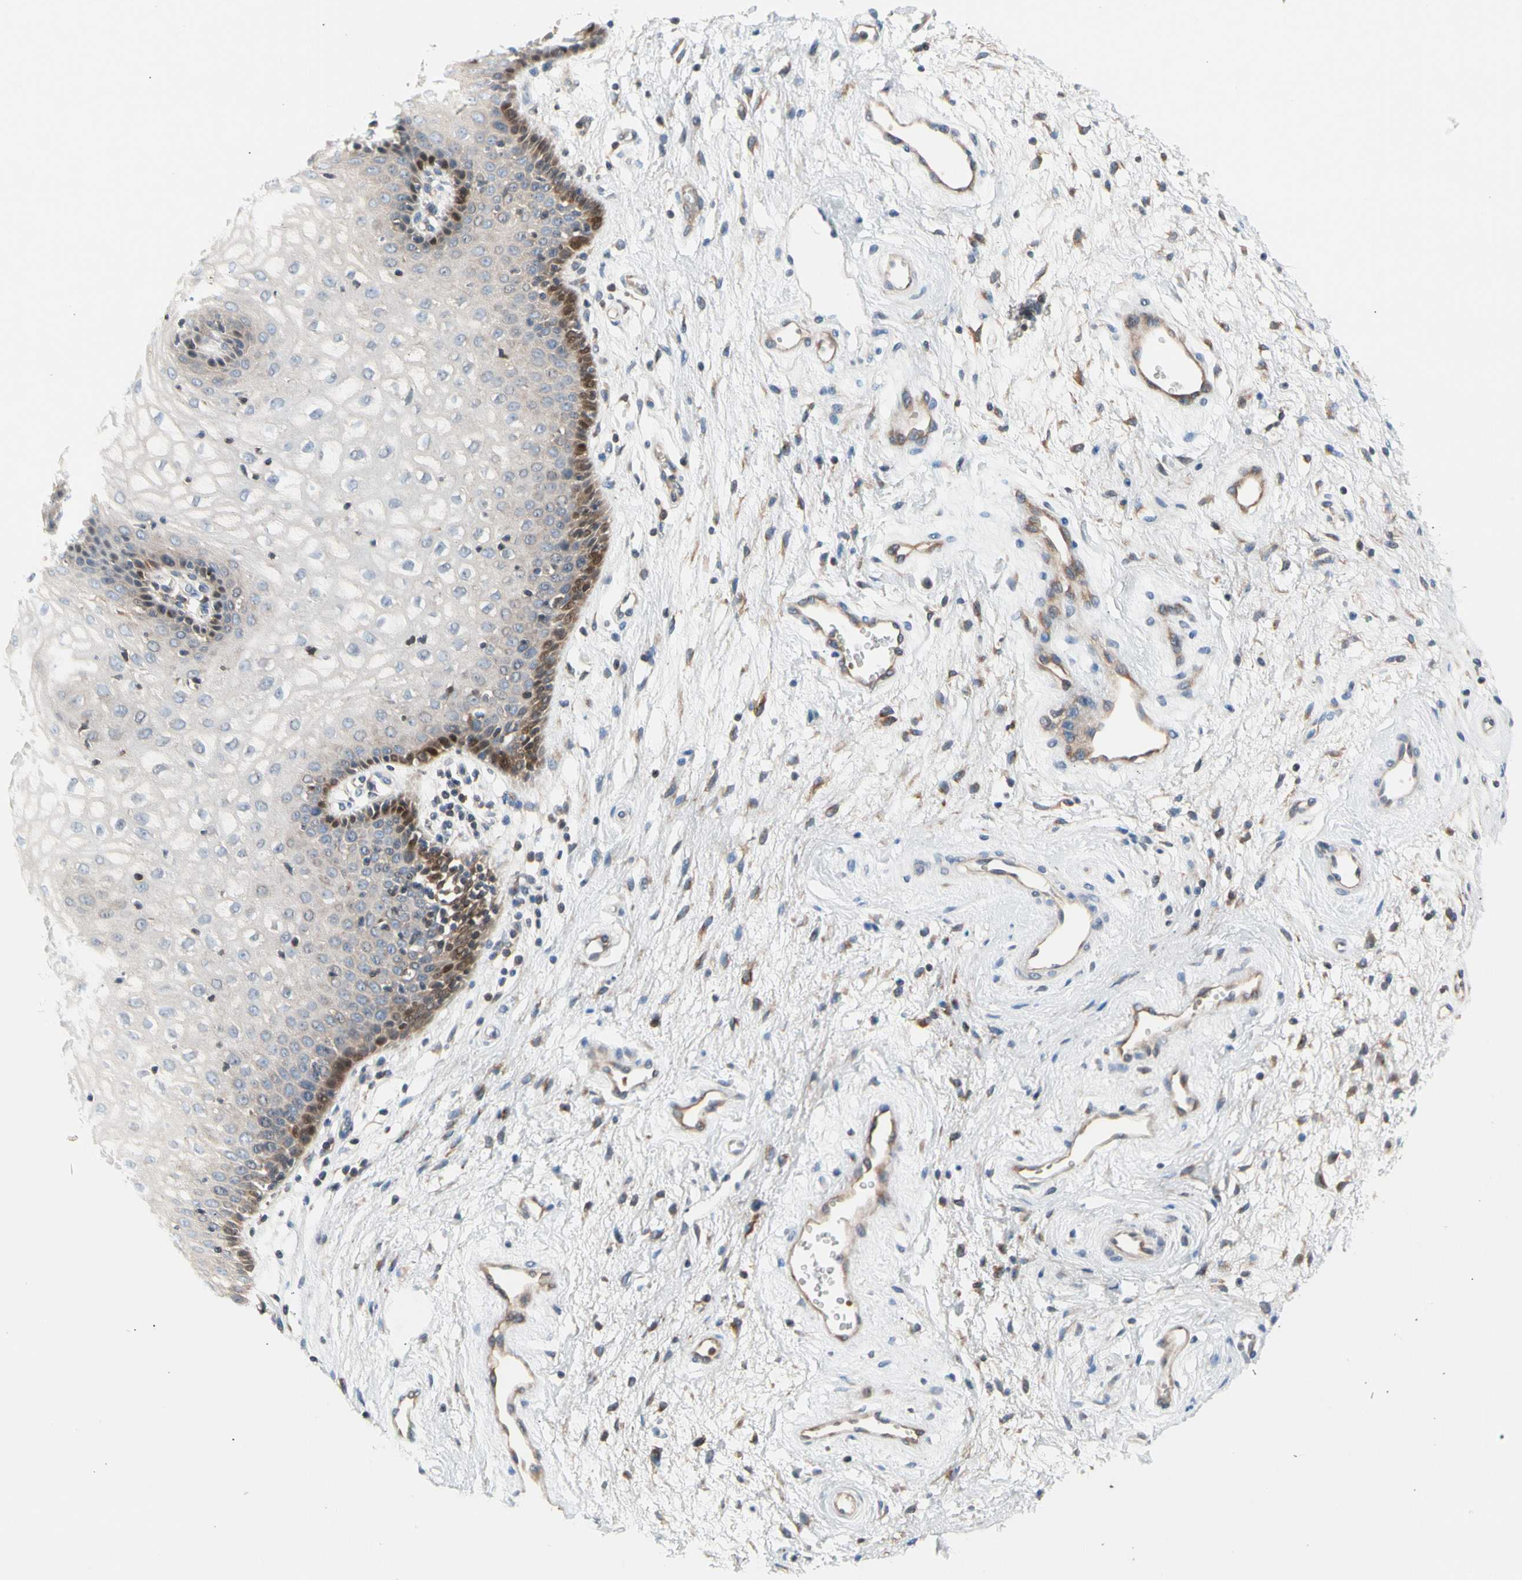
{"staining": {"intensity": "moderate", "quantity": "<25%", "location": "cytoplasmic/membranous"}, "tissue": "vagina", "cell_type": "Squamous epithelial cells", "image_type": "normal", "snomed": [{"axis": "morphology", "description": "Normal tissue, NOS"}, {"axis": "topography", "description": "Vagina"}], "caption": "Squamous epithelial cells show moderate cytoplasmic/membranous staining in about <25% of cells in normal vagina. The staining is performed using DAB (3,3'-diaminobenzidine) brown chromogen to label protein expression. The nuclei are counter-stained blue using hematoxylin.", "gene": "MAP3K3", "patient": {"sex": "female", "age": 34}}